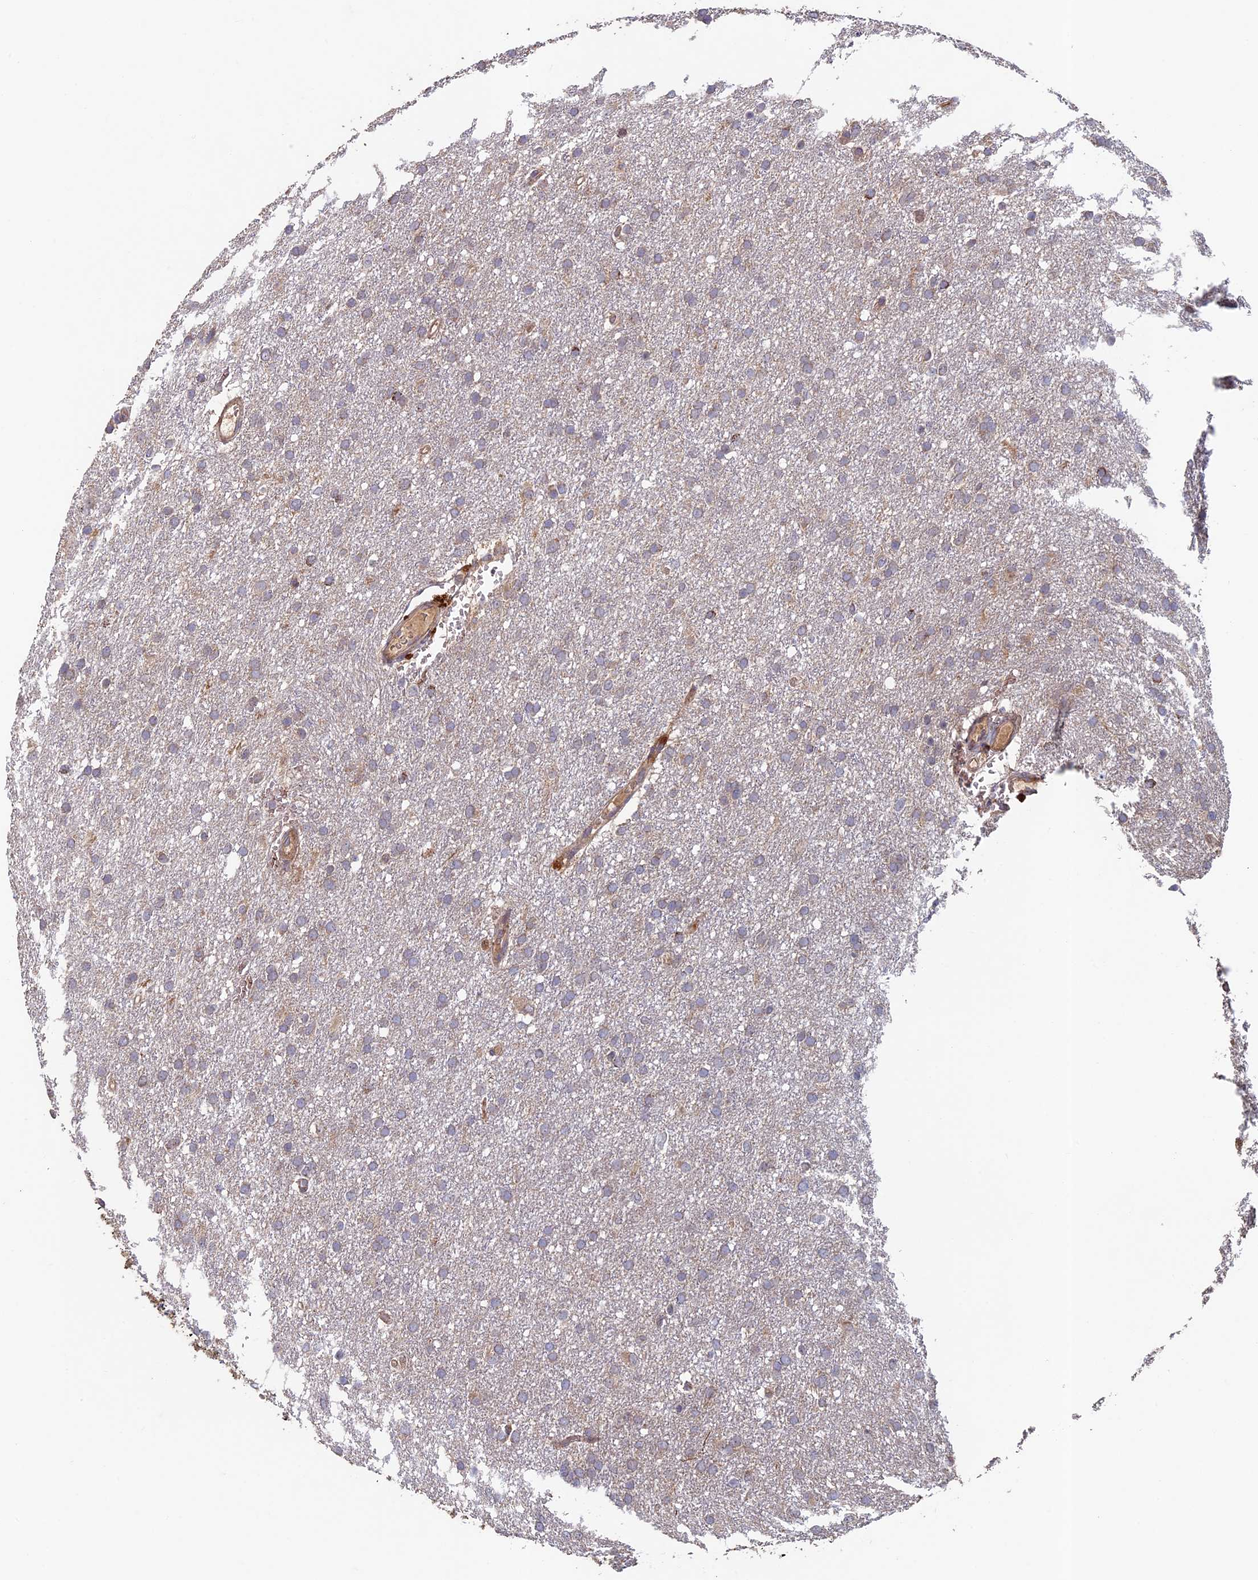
{"staining": {"intensity": "weak", "quantity": "25%-75%", "location": "cytoplasmic/membranous"}, "tissue": "glioma", "cell_type": "Tumor cells", "image_type": "cancer", "snomed": [{"axis": "morphology", "description": "Glioma, malignant, High grade"}, {"axis": "topography", "description": "Cerebral cortex"}], "caption": "This is a micrograph of immunohistochemistry (IHC) staining of glioma, which shows weak positivity in the cytoplasmic/membranous of tumor cells.", "gene": "RCCD1", "patient": {"sex": "female", "age": 36}}